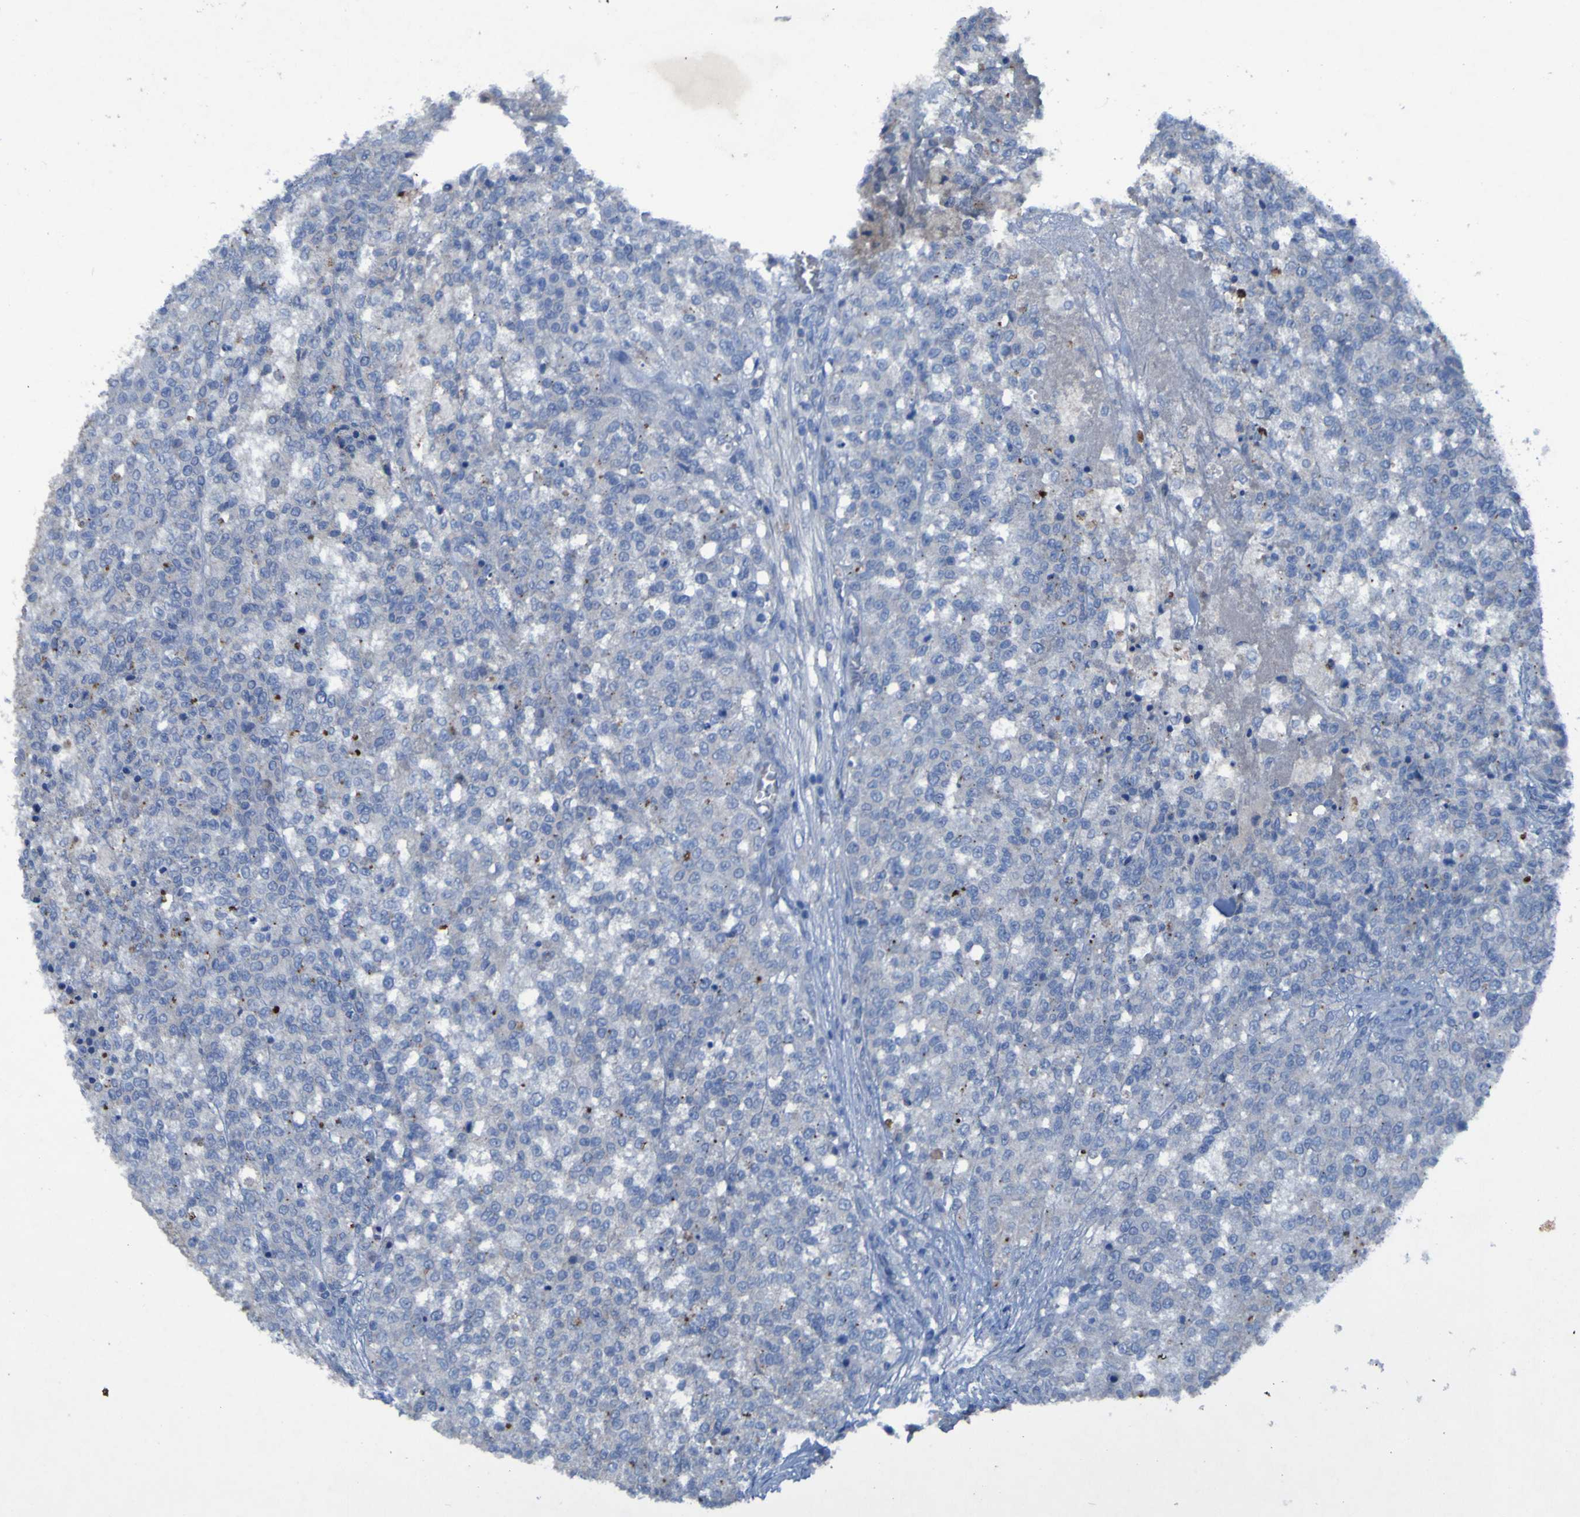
{"staining": {"intensity": "negative", "quantity": "none", "location": "none"}, "tissue": "testis cancer", "cell_type": "Tumor cells", "image_type": "cancer", "snomed": [{"axis": "morphology", "description": "Seminoma, NOS"}, {"axis": "topography", "description": "Testis"}], "caption": "Testis seminoma was stained to show a protein in brown. There is no significant positivity in tumor cells.", "gene": "SGK2", "patient": {"sex": "male", "age": 59}}